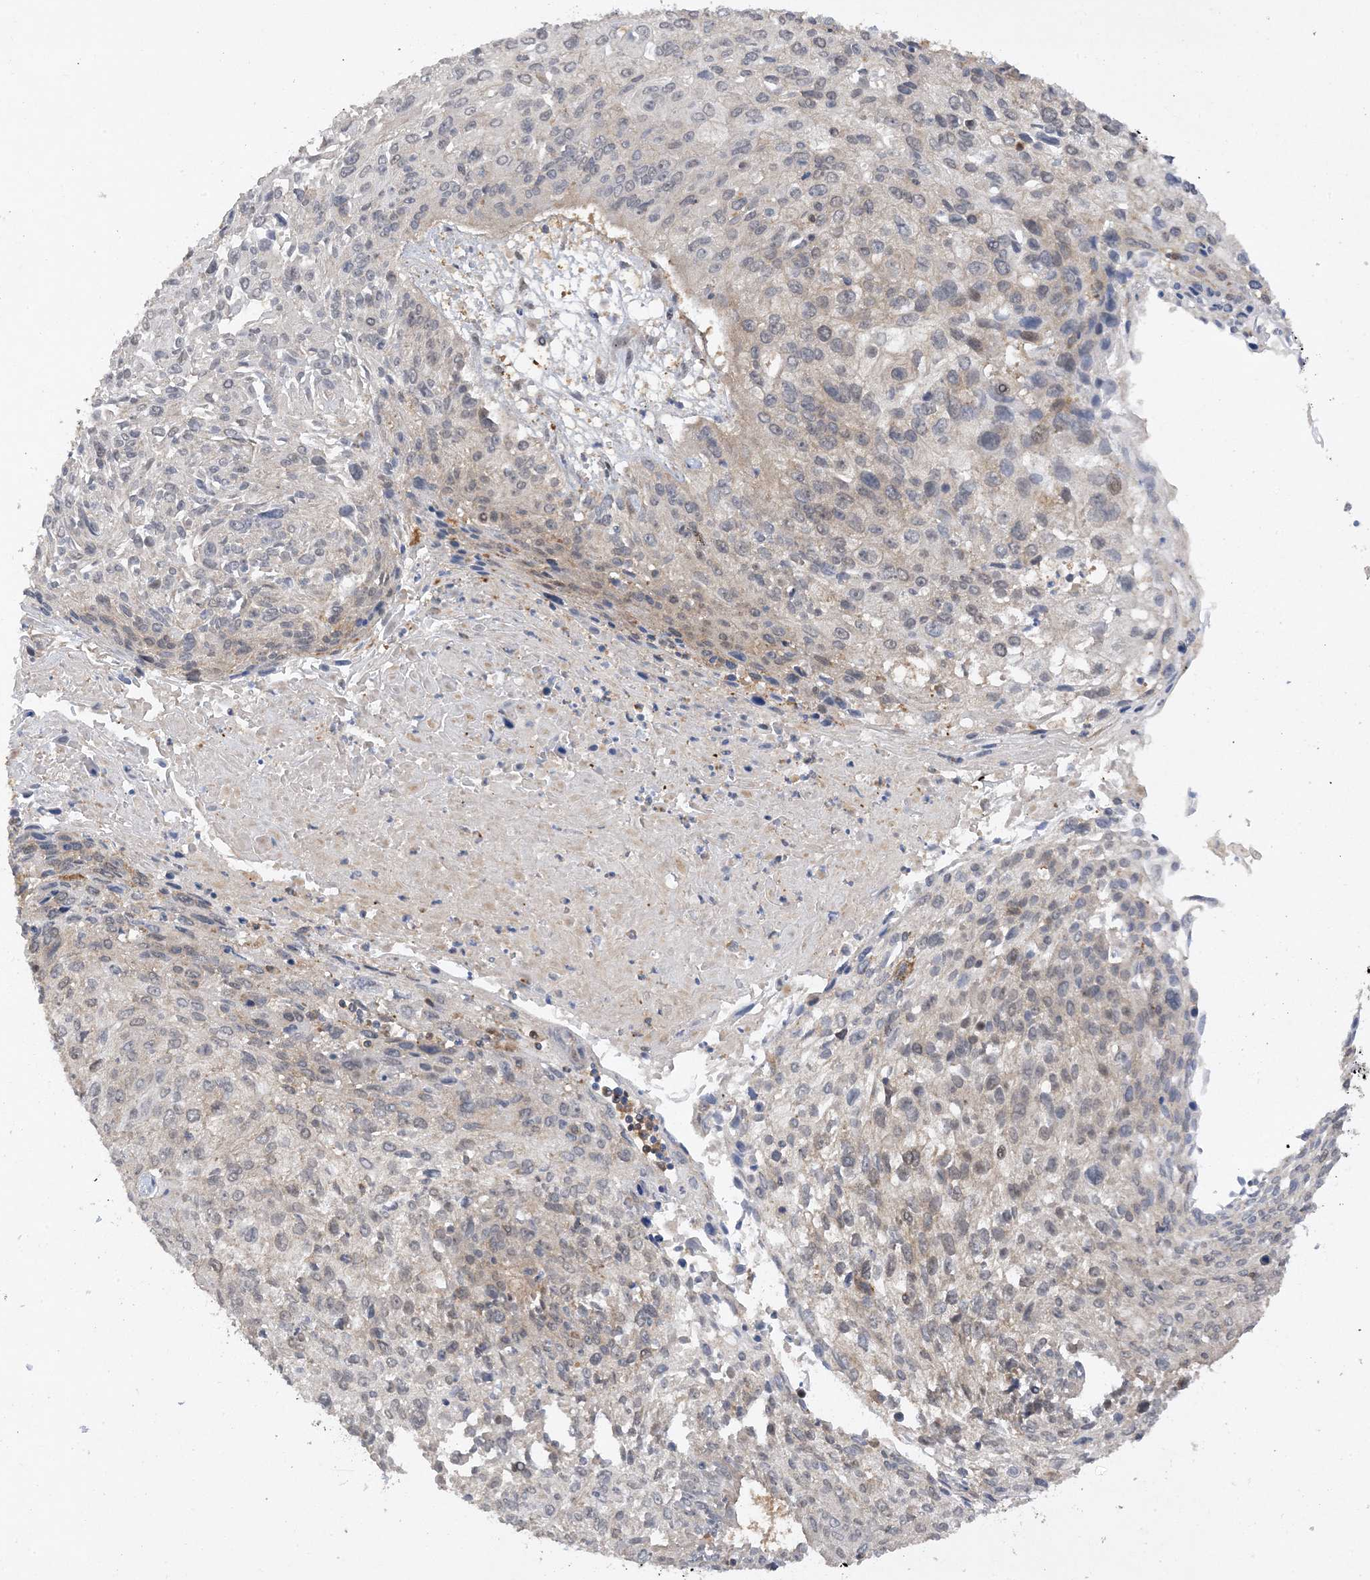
{"staining": {"intensity": "negative", "quantity": "none", "location": "none"}, "tissue": "cervical cancer", "cell_type": "Tumor cells", "image_type": "cancer", "snomed": [{"axis": "morphology", "description": "Squamous cell carcinoma, NOS"}, {"axis": "topography", "description": "Cervix"}], "caption": "The IHC photomicrograph has no significant expression in tumor cells of cervical squamous cell carcinoma tissue.", "gene": "PHACTR2", "patient": {"sex": "female", "age": 51}}